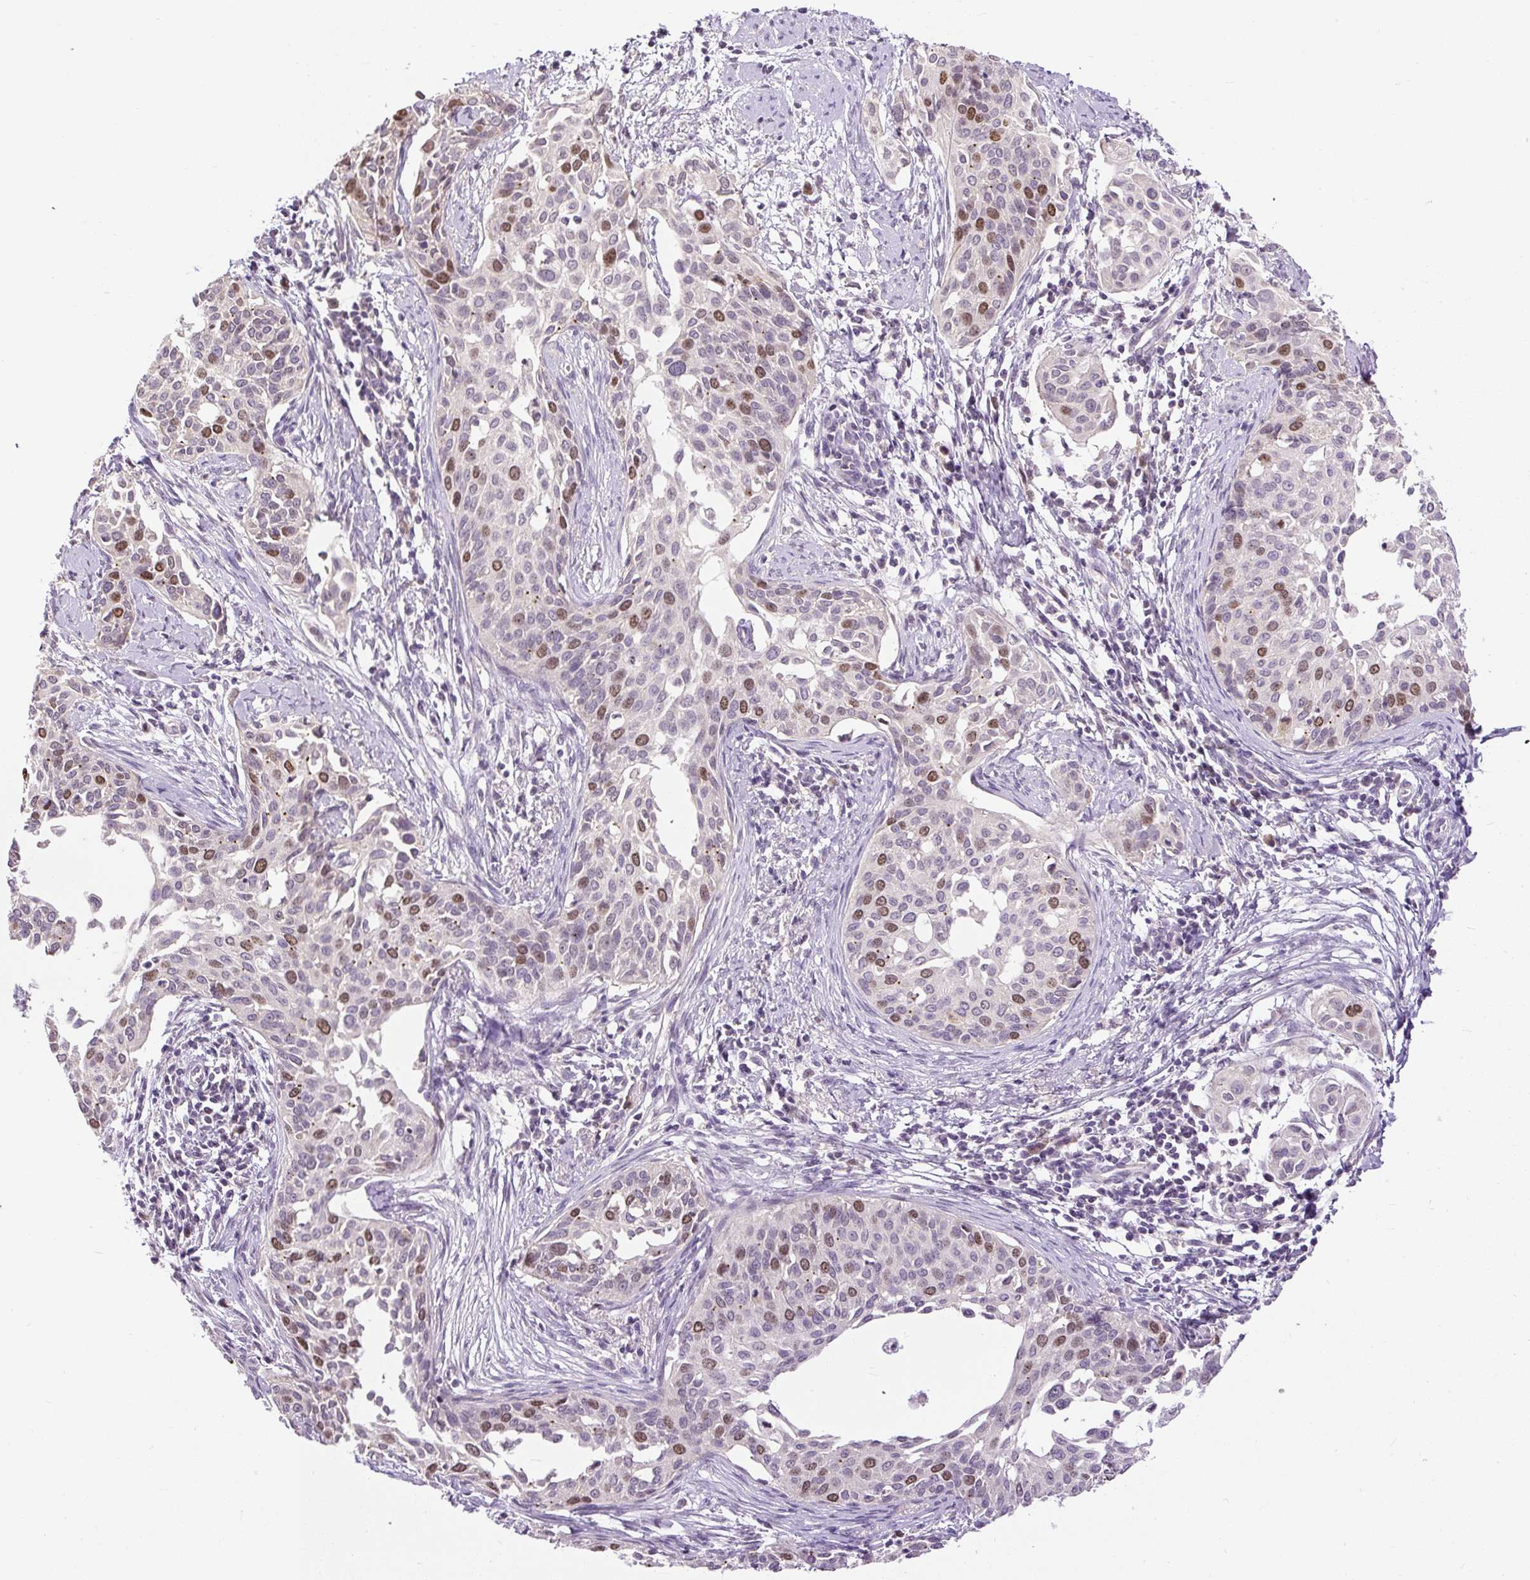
{"staining": {"intensity": "moderate", "quantity": "25%-75%", "location": "nuclear"}, "tissue": "cervical cancer", "cell_type": "Tumor cells", "image_type": "cancer", "snomed": [{"axis": "morphology", "description": "Squamous cell carcinoma, NOS"}, {"axis": "topography", "description": "Cervix"}], "caption": "The immunohistochemical stain labels moderate nuclear staining in tumor cells of squamous cell carcinoma (cervical) tissue. The staining was performed using DAB, with brown indicating positive protein expression. Nuclei are stained blue with hematoxylin.", "gene": "RACGAP1", "patient": {"sex": "female", "age": 44}}